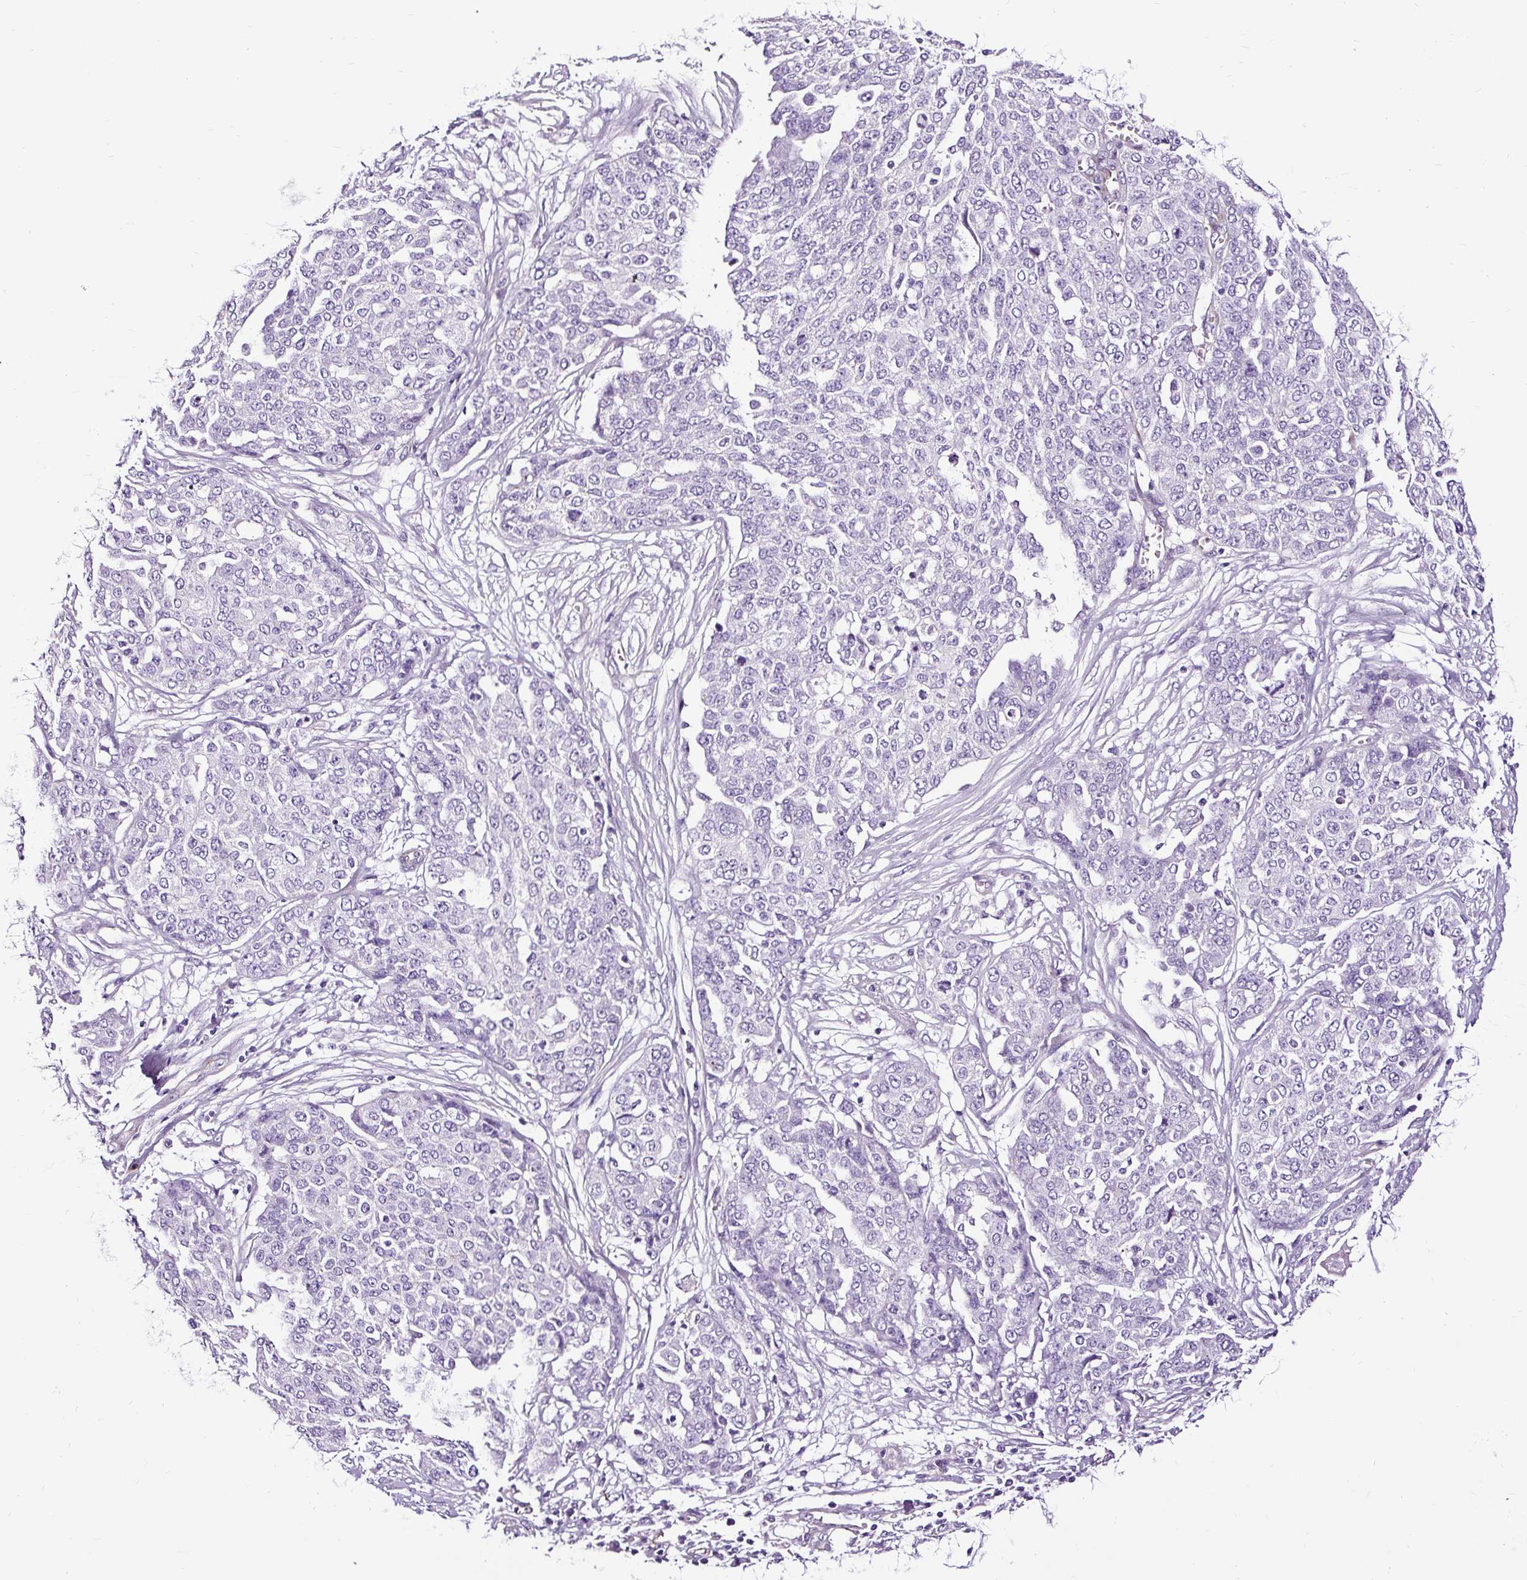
{"staining": {"intensity": "negative", "quantity": "none", "location": "none"}, "tissue": "ovarian cancer", "cell_type": "Tumor cells", "image_type": "cancer", "snomed": [{"axis": "morphology", "description": "Cystadenocarcinoma, serous, NOS"}, {"axis": "topography", "description": "Soft tissue"}, {"axis": "topography", "description": "Ovary"}], "caption": "Tumor cells are negative for brown protein staining in ovarian cancer (serous cystadenocarcinoma).", "gene": "SLC7A8", "patient": {"sex": "female", "age": 57}}